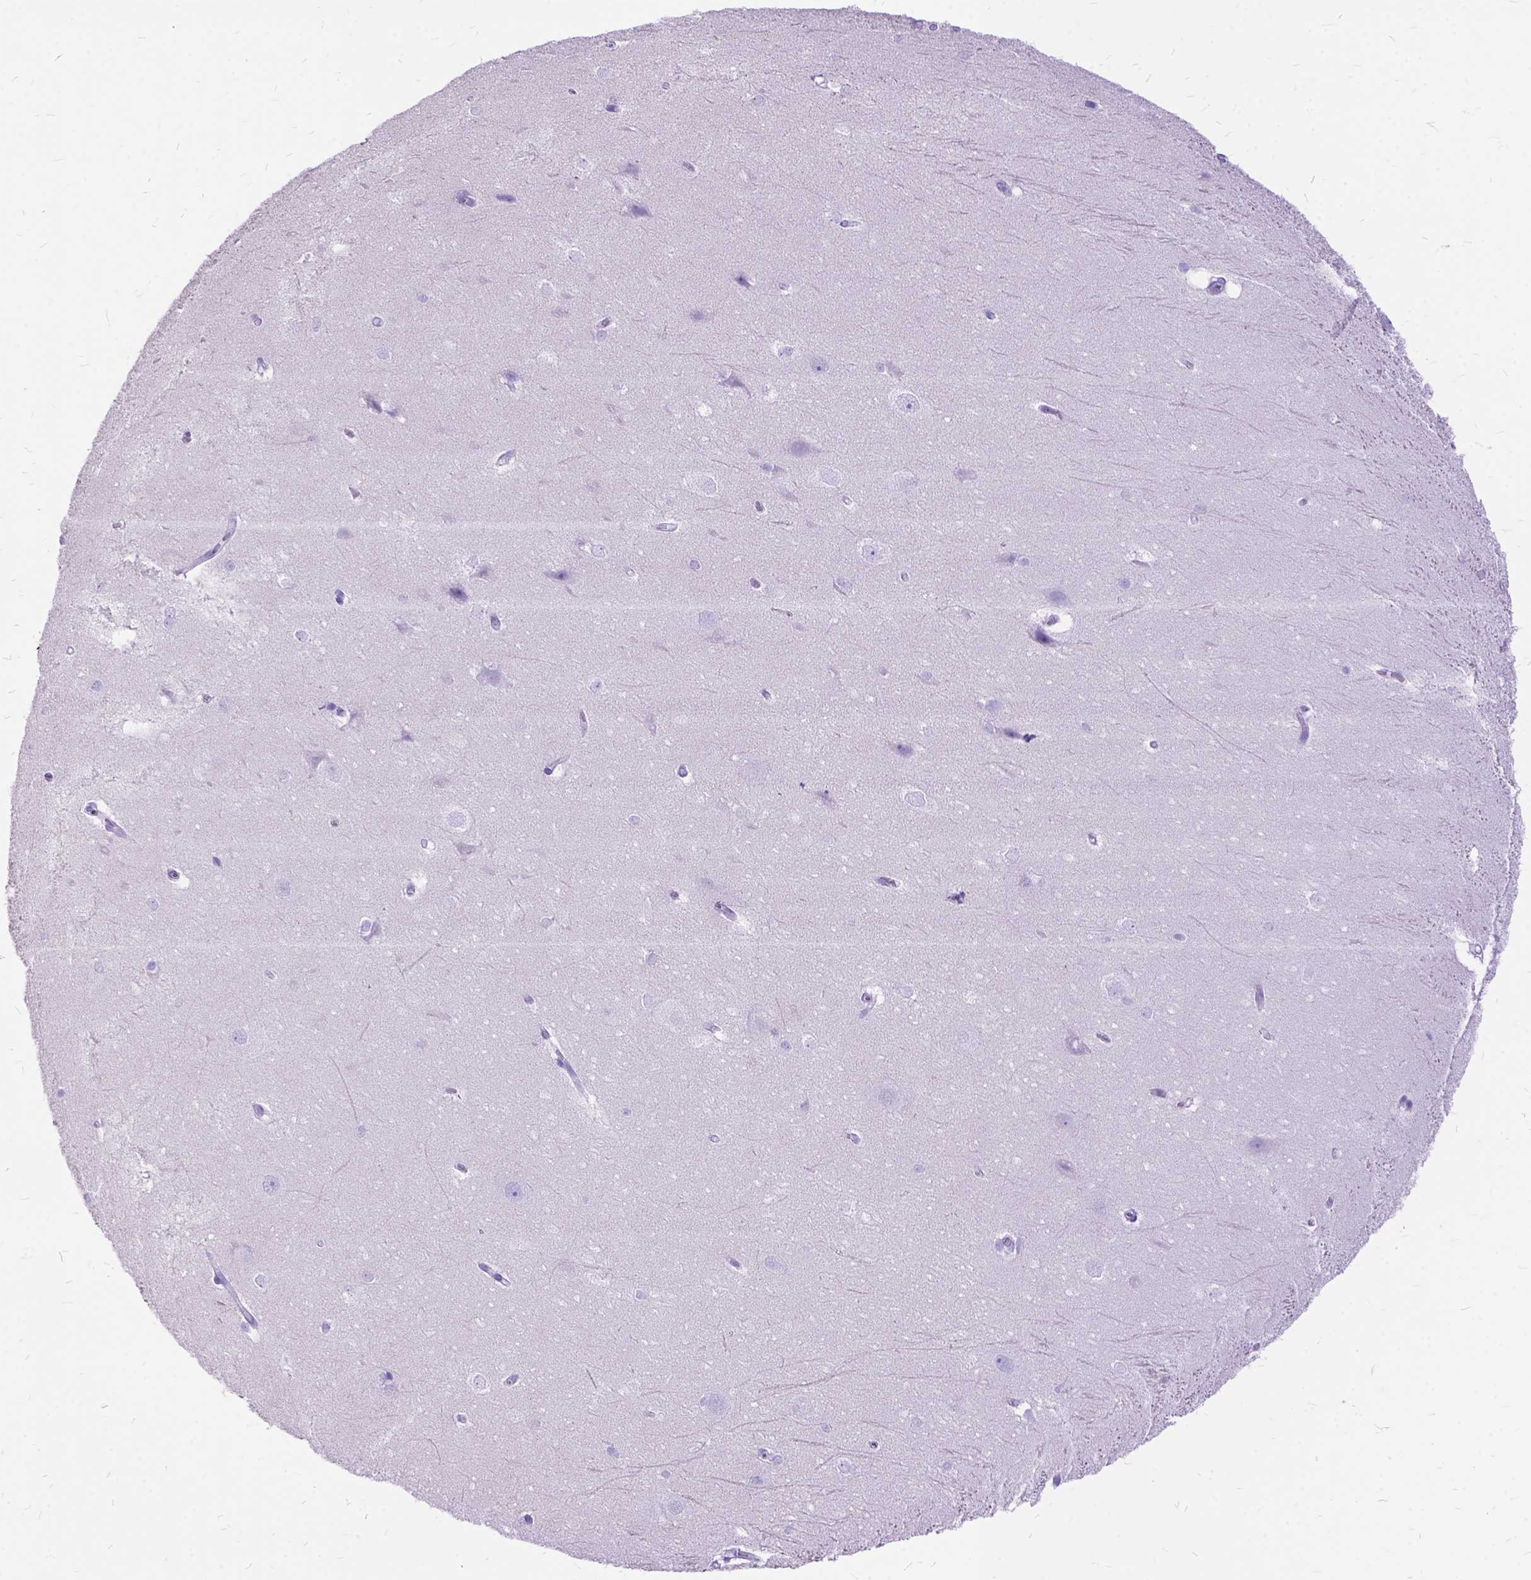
{"staining": {"intensity": "negative", "quantity": "none", "location": "none"}, "tissue": "hippocampus", "cell_type": "Glial cells", "image_type": "normal", "snomed": [{"axis": "morphology", "description": "Normal tissue, NOS"}, {"axis": "topography", "description": "Cerebral cortex"}, {"axis": "topography", "description": "Hippocampus"}], "caption": "This is an immunohistochemistry (IHC) photomicrograph of unremarkable human hippocampus. There is no positivity in glial cells.", "gene": "DNAH2", "patient": {"sex": "female", "age": 19}}